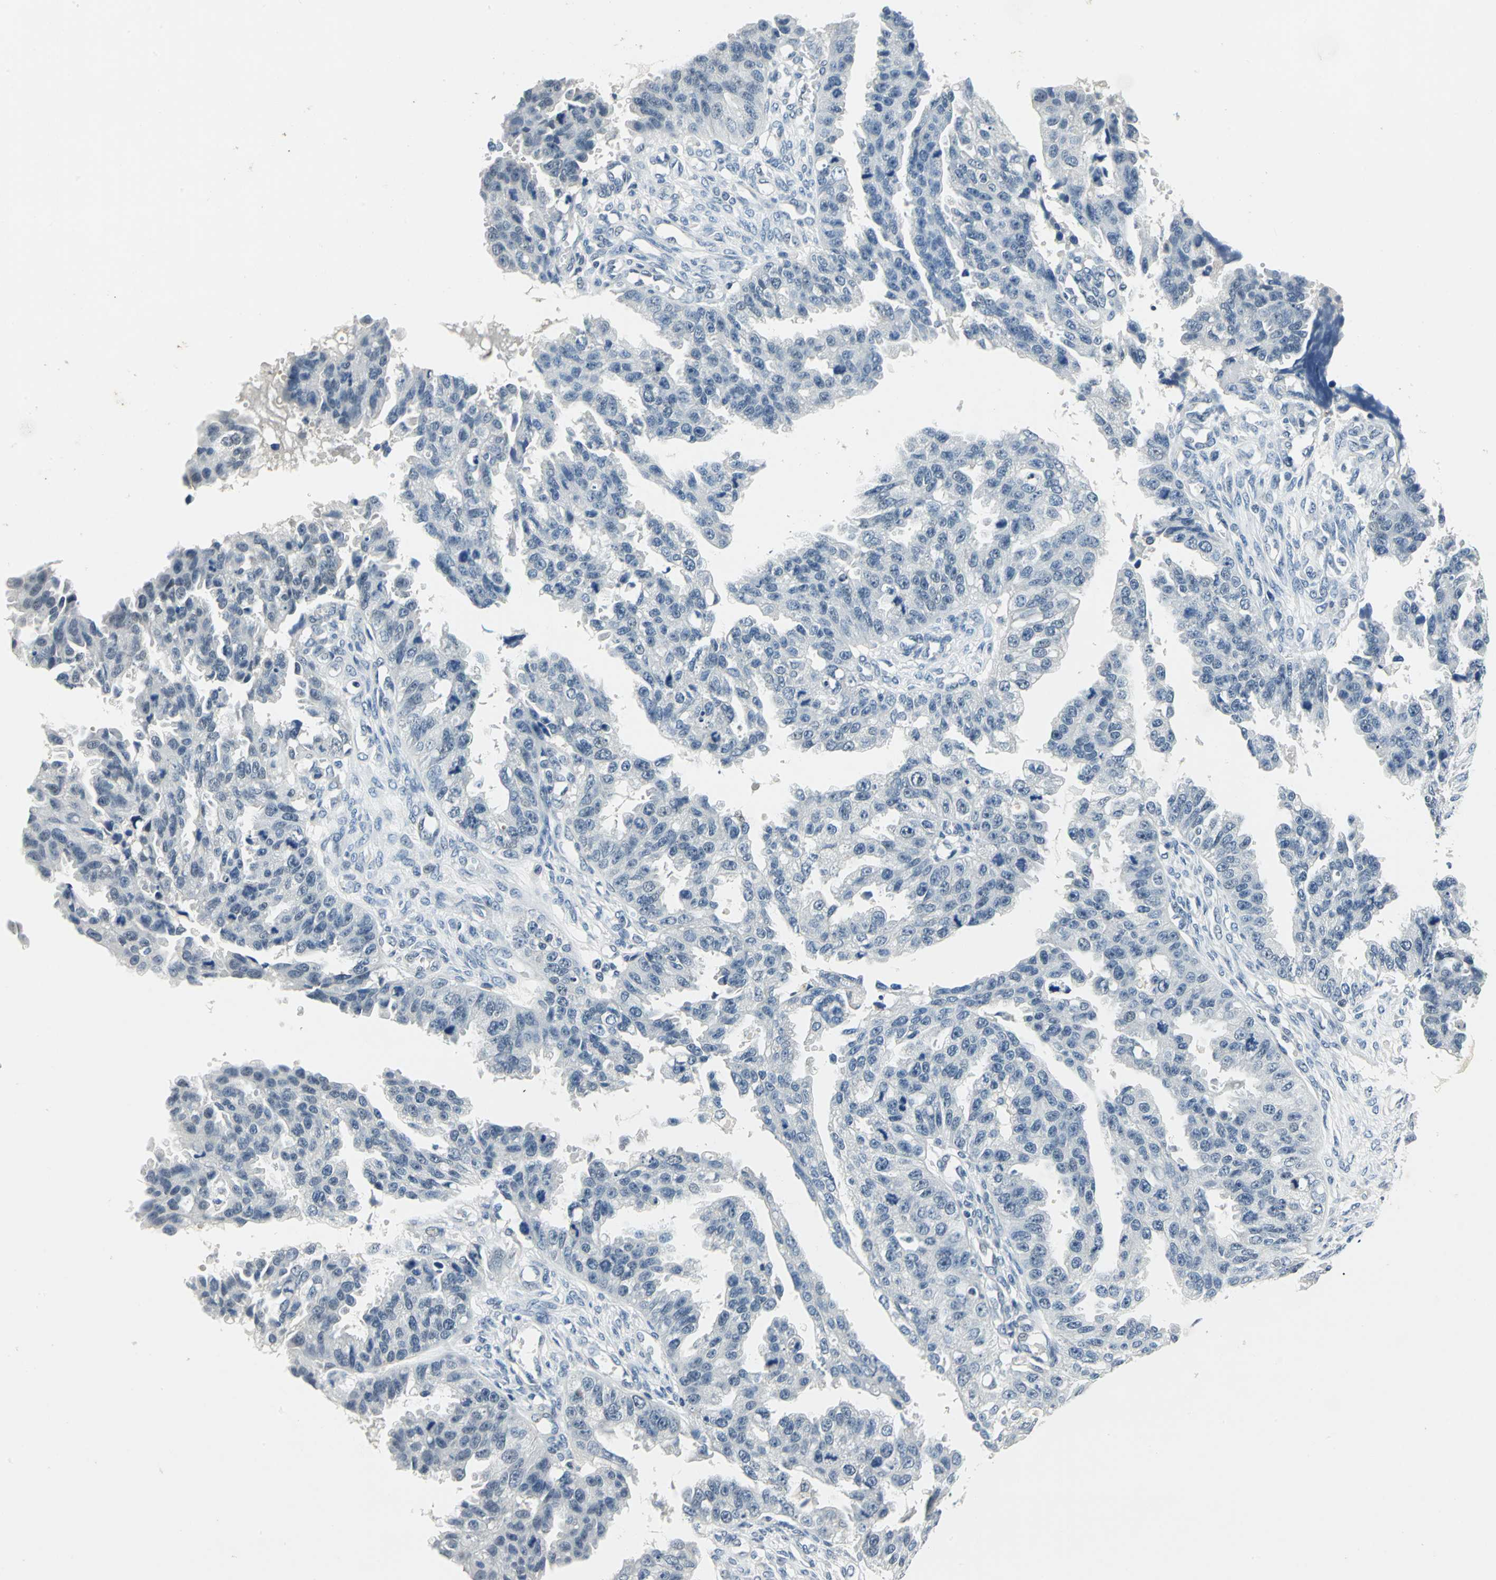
{"staining": {"intensity": "negative", "quantity": "none", "location": "none"}, "tissue": "ovarian cancer", "cell_type": "Tumor cells", "image_type": "cancer", "snomed": [{"axis": "morphology", "description": "Carcinoma, NOS"}, {"axis": "topography", "description": "Soft tissue"}, {"axis": "topography", "description": "Ovary"}], "caption": "This is an immunohistochemistry (IHC) micrograph of ovarian carcinoma. There is no positivity in tumor cells.", "gene": "RAD17", "patient": {"sex": "female", "age": 54}}